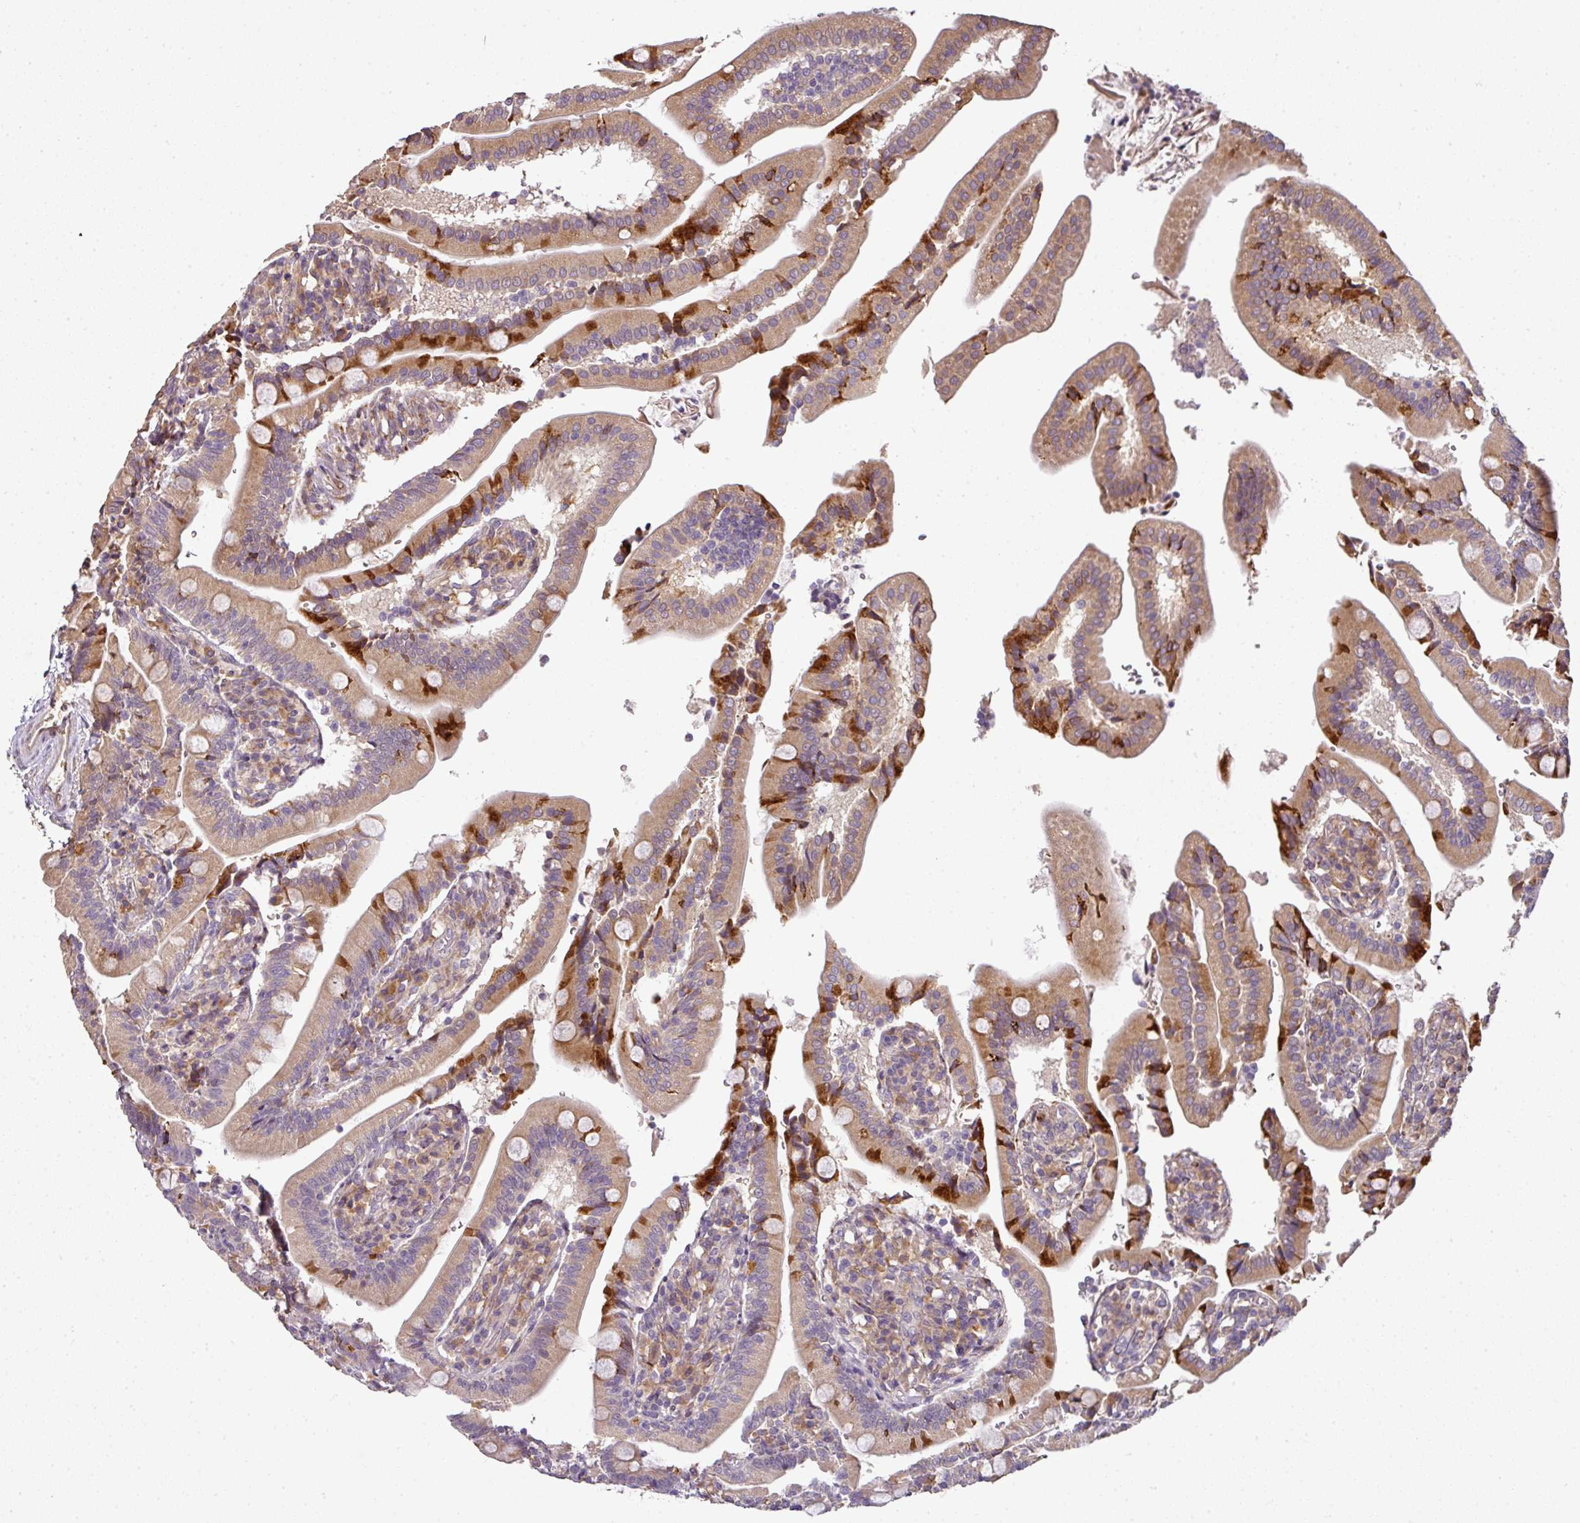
{"staining": {"intensity": "moderate", "quantity": "25%-75%", "location": "cytoplasmic/membranous"}, "tissue": "duodenum", "cell_type": "Glandular cells", "image_type": "normal", "snomed": [{"axis": "morphology", "description": "Normal tissue, NOS"}, {"axis": "topography", "description": "Duodenum"}], "caption": "Approximately 25%-75% of glandular cells in unremarkable duodenum display moderate cytoplasmic/membranous protein expression as visualized by brown immunohistochemical staining.", "gene": "SPCS3", "patient": {"sex": "female", "age": 67}}